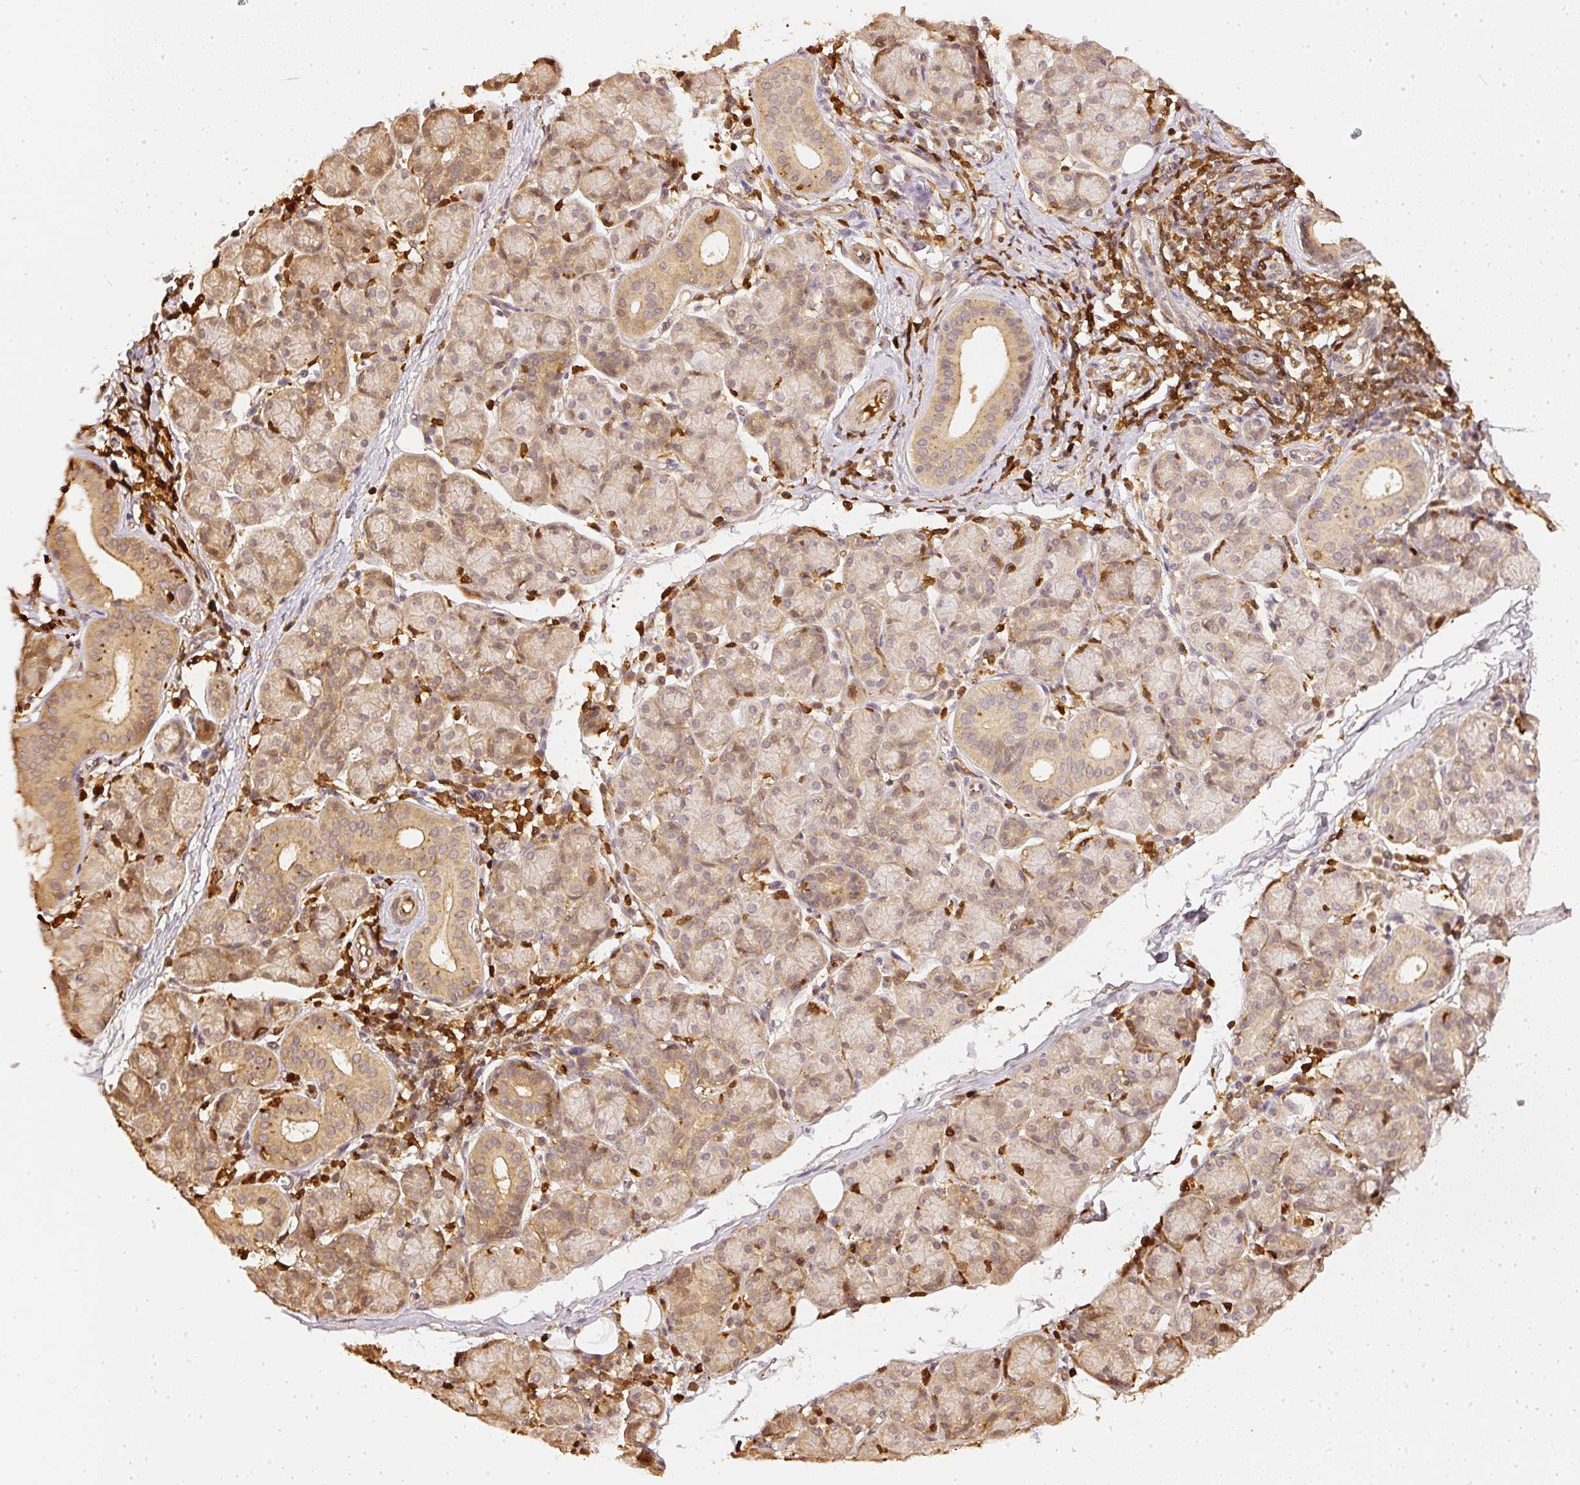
{"staining": {"intensity": "moderate", "quantity": "25%-75%", "location": "cytoplasmic/membranous"}, "tissue": "salivary gland", "cell_type": "Glandular cells", "image_type": "normal", "snomed": [{"axis": "morphology", "description": "Normal tissue, NOS"}, {"axis": "morphology", "description": "Inflammation, NOS"}, {"axis": "topography", "description": "Lymph node"}, {"axis": "topography", "description": "Salivary gland"}], "caption": "IHC micrograph of normal human salivary gland stained for a protein (brown), which displays medium levels of moderate cytoplasmic/membranous staining in approximately 25%-75% of glandular cells.", "gene": "PFN1", "patient": {"sex": "male", "age": 3}}